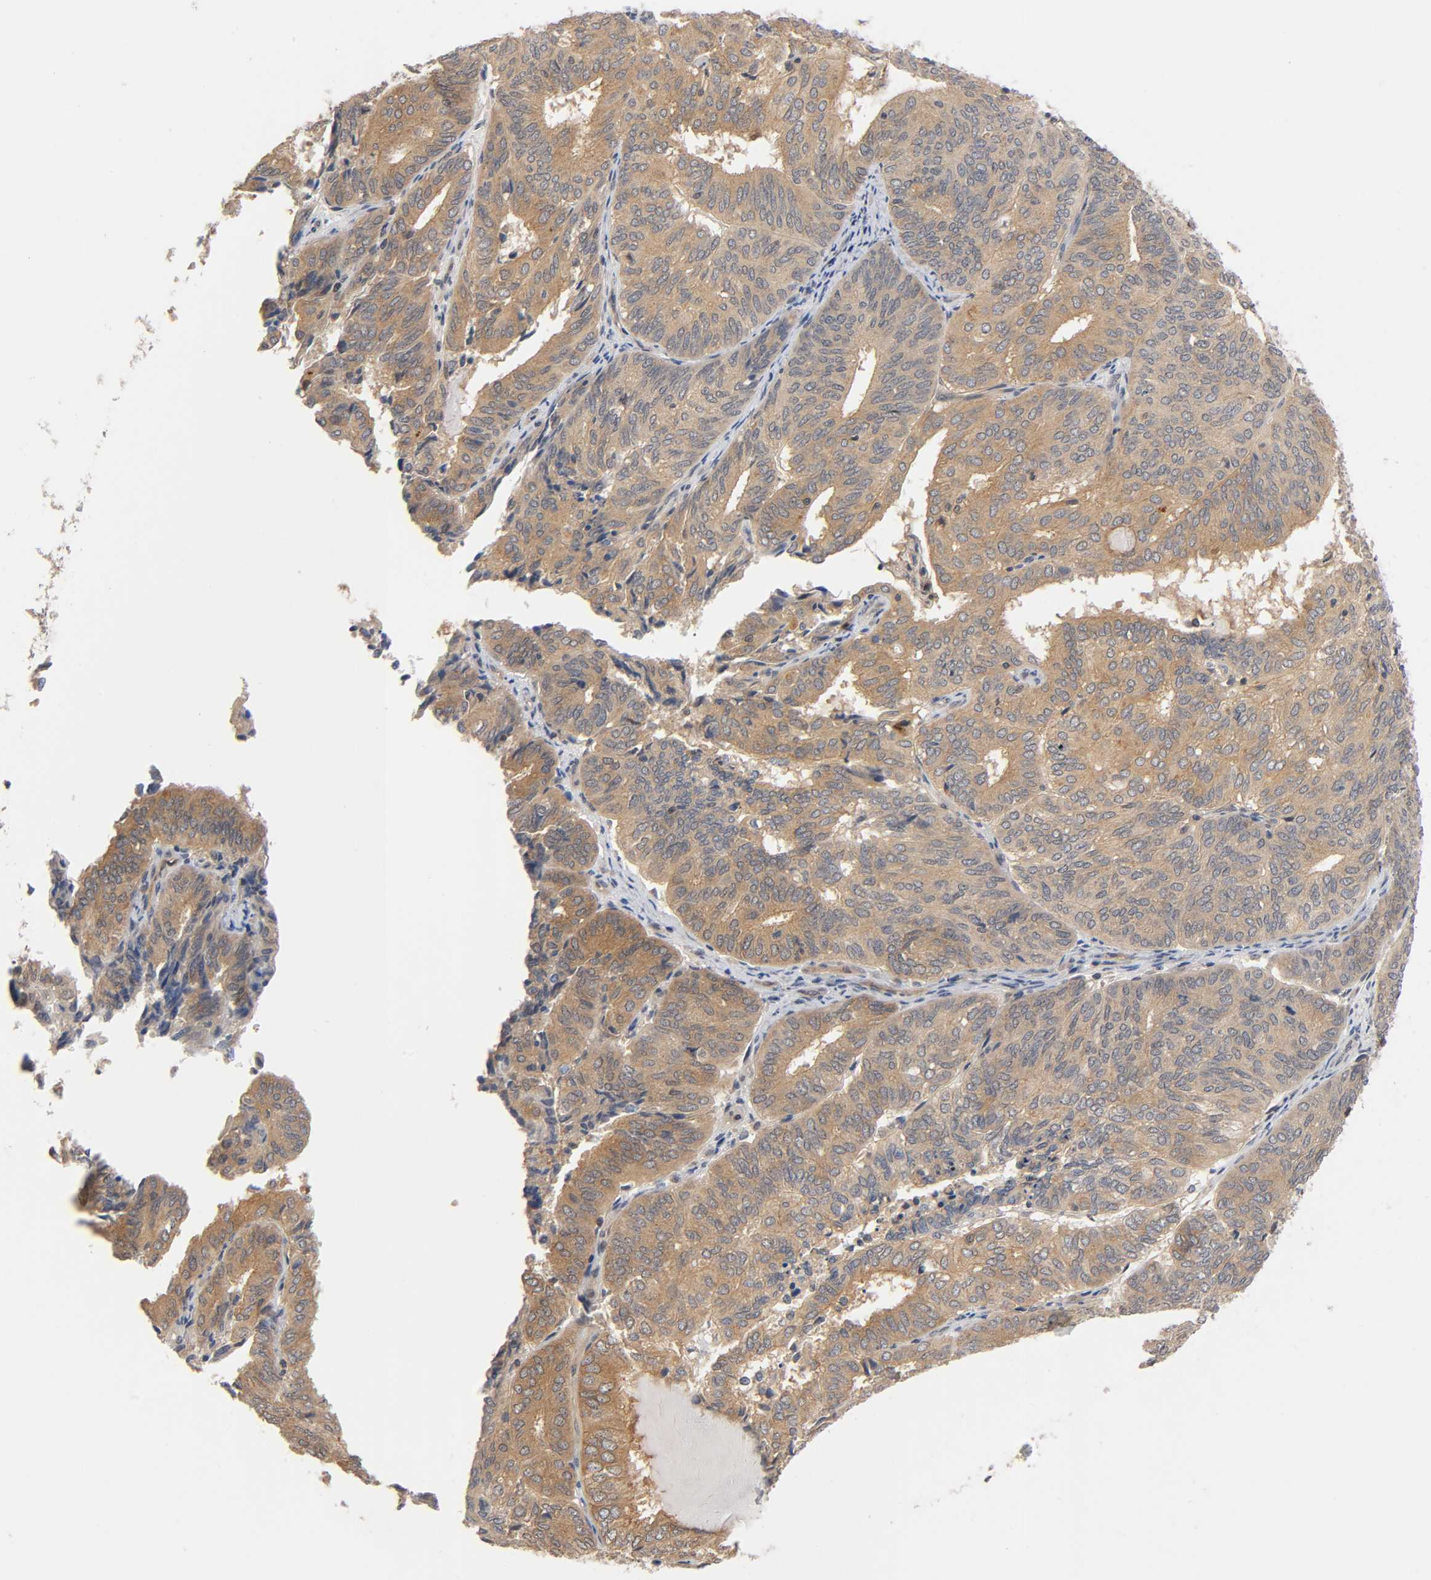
{"staining": {"intensity": "moderate", "quantity": ">75%", "location": "cytoplasmic/membranous"}, "tissue": "endometrial cancer", "cell_type": "Tumor cells", "image_type": "cancer", "snomed": [{"axis": "morphology", "description": "Adenocarcinoma, NOS"}, {"axis": "topography", "description": "Uterus"}], "caption": "Protein staining of adenocarcinoma (endometrial) tissue exhibits moderate cytoplasmic/membranous positivity in approximately >75% of tumor cells.", "gene": "PRKAB1", "patient": {"sex": "female", "age": 60}}